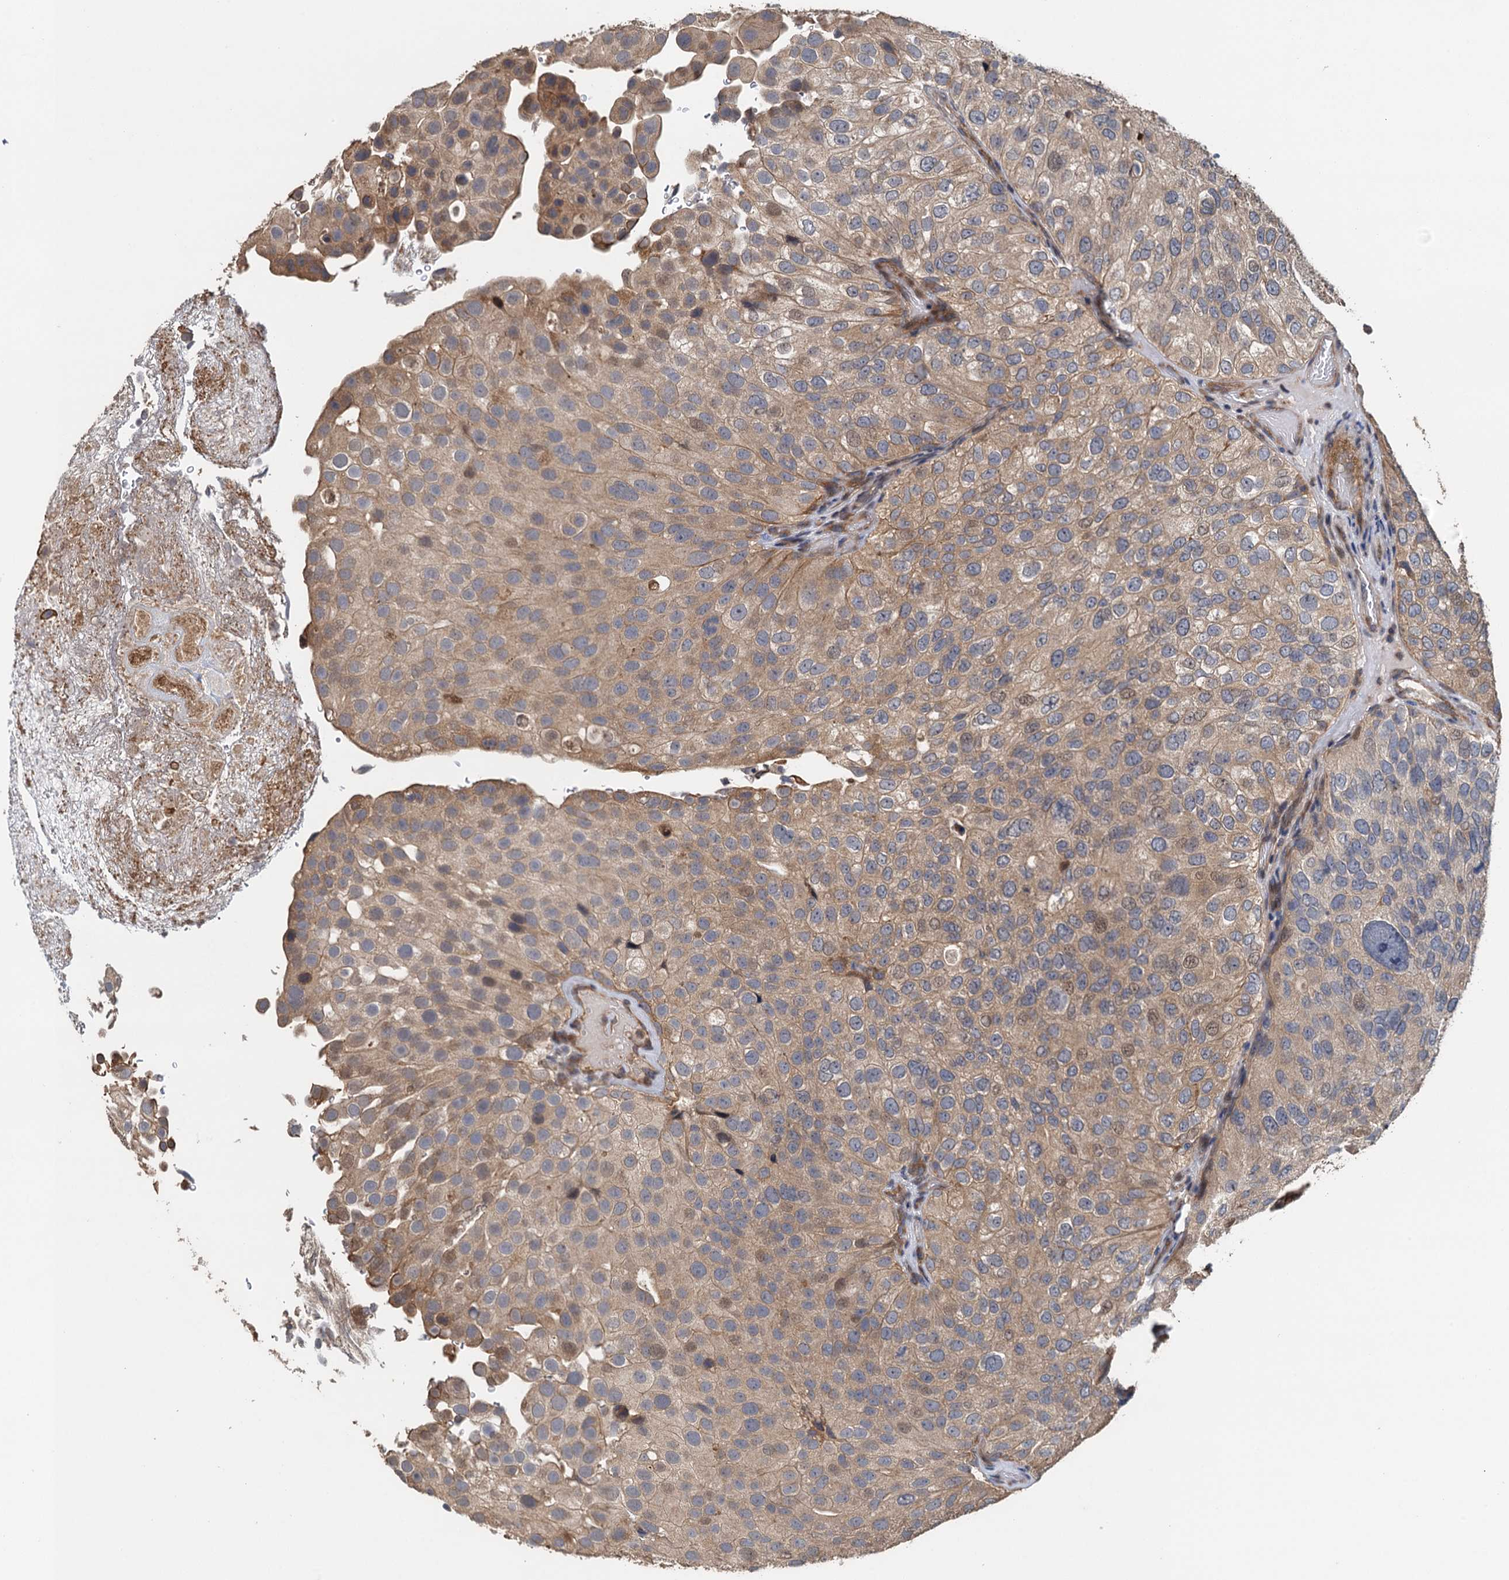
{"staining": {"intensity": "moderate", "quantity": ">75%", "location": "cytoplasmic/membranous"}, "tissue": "urothelial cancer", "cell_type": "Tumor cells", "image_type": "cancer", "snomed": [{"axis": "morphology", "description": "Urothelial carcinoma, Low grade"}, {"axis": "topography", "description": "Urinary bladder"}], "caption": "There is medium levels of moderate cytoplasmic/membranous expression in tumor cells of urothelial carcinoma (low-grade), as demonstrated by immunohistochemical staining (brown color).", "gene": "MEAK7", "patient": {"sex": "male", "age": 78}}